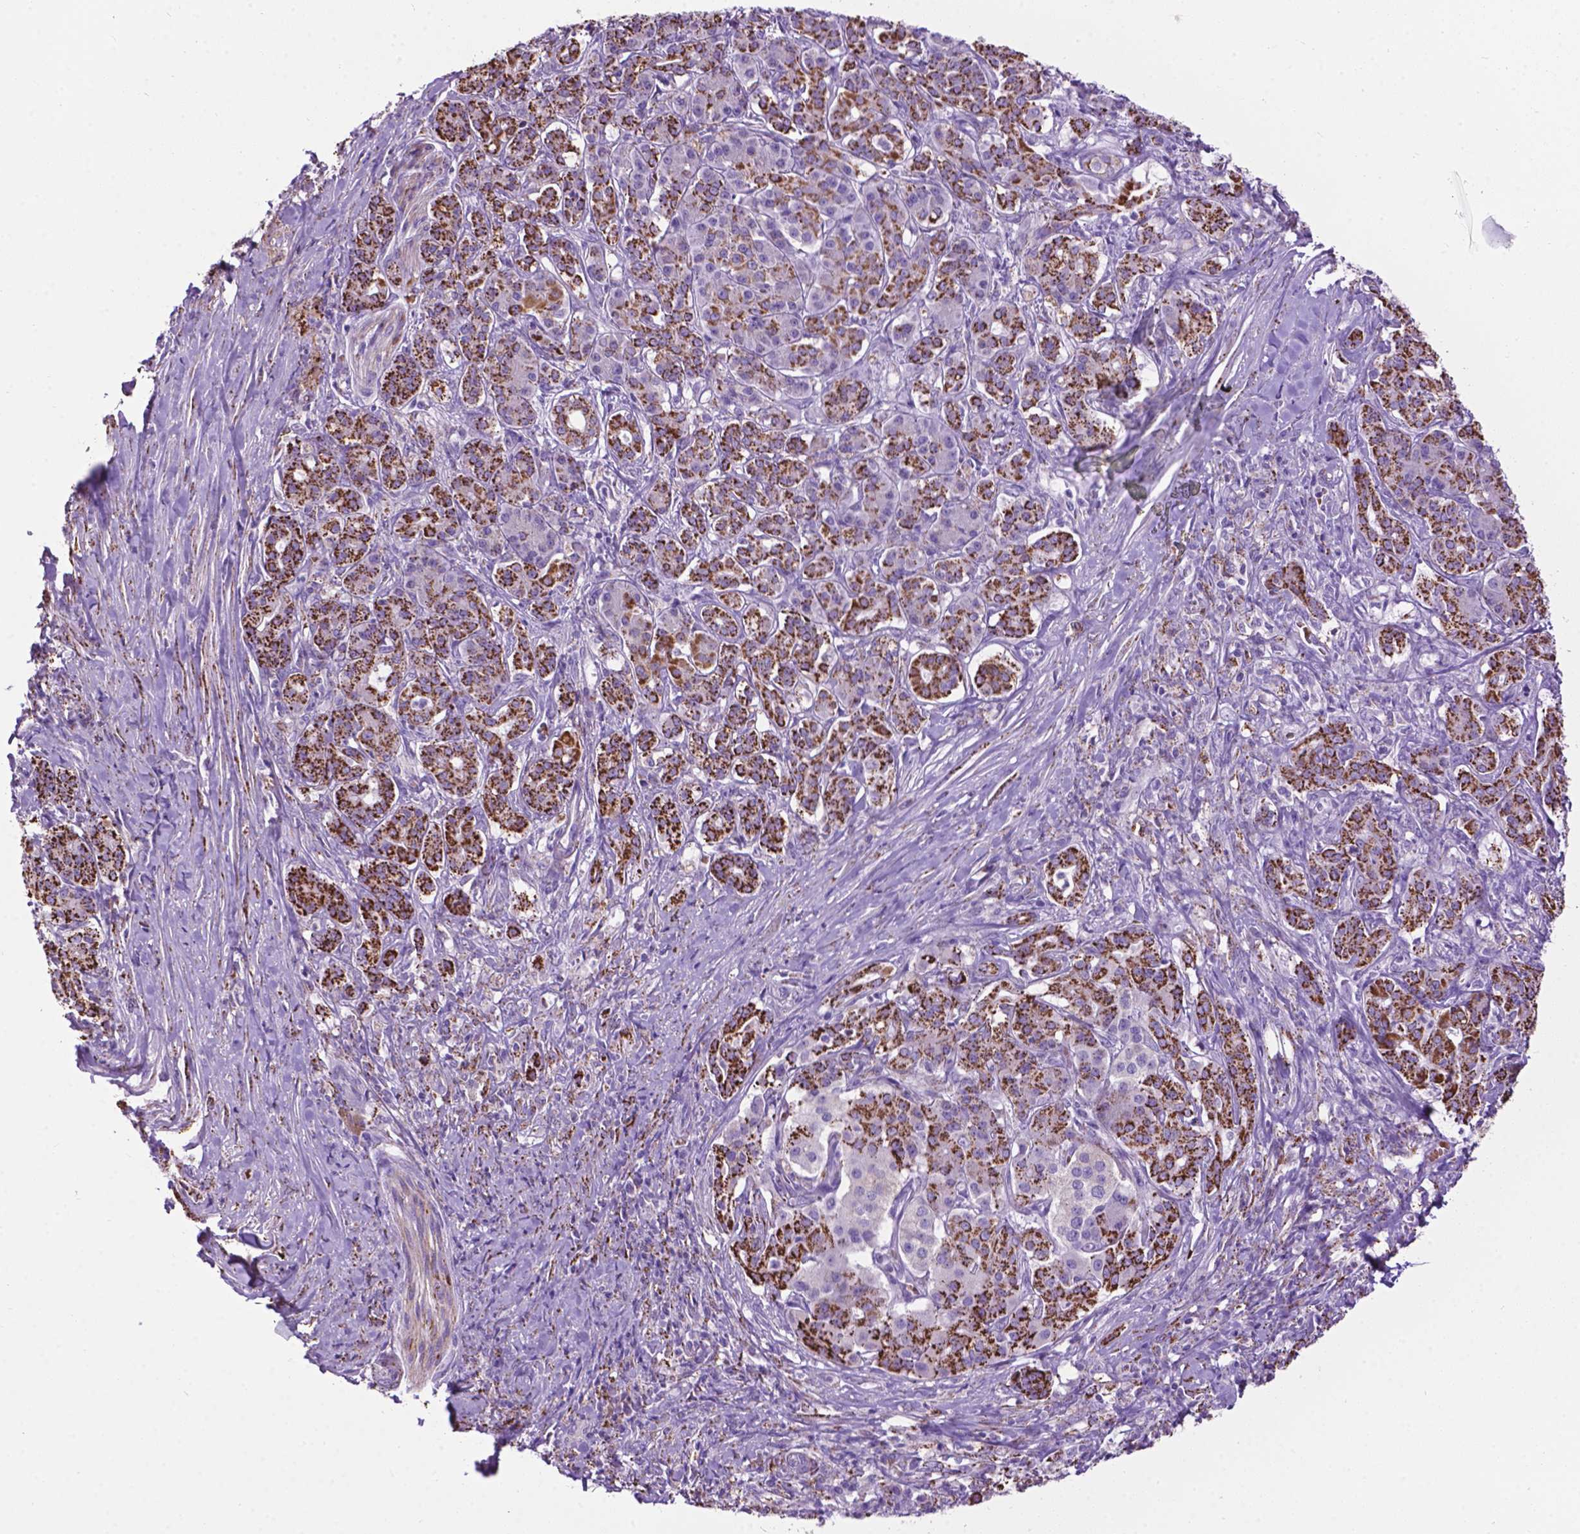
{"staining": {"intensity": "moderate", "quantity": "<25%", "location": "cytoplasmic/membranous"}, "tissue": "pancreatic cancer", "cell_type": "Tumor cells", "image_type": "cancer", "snomed": [{"axis": "morphology", "description": "Normal tissue, NOS"}, {"axis": "morphology", "description": "Inflammation, NOS"}, {"axis": "morphology", "description": "Adenocarcinoma, NOS"}, {"axis": "topography", "description": "Pancreas"}], "caption": "A brown stain shows moderate cytoplasmic/membranous staining of a protein in pancreatic cancer (adenocarcinoma) tumor cells.", "gene": "TMEM132E", "patient": {"sex": "male", "age": 57}}